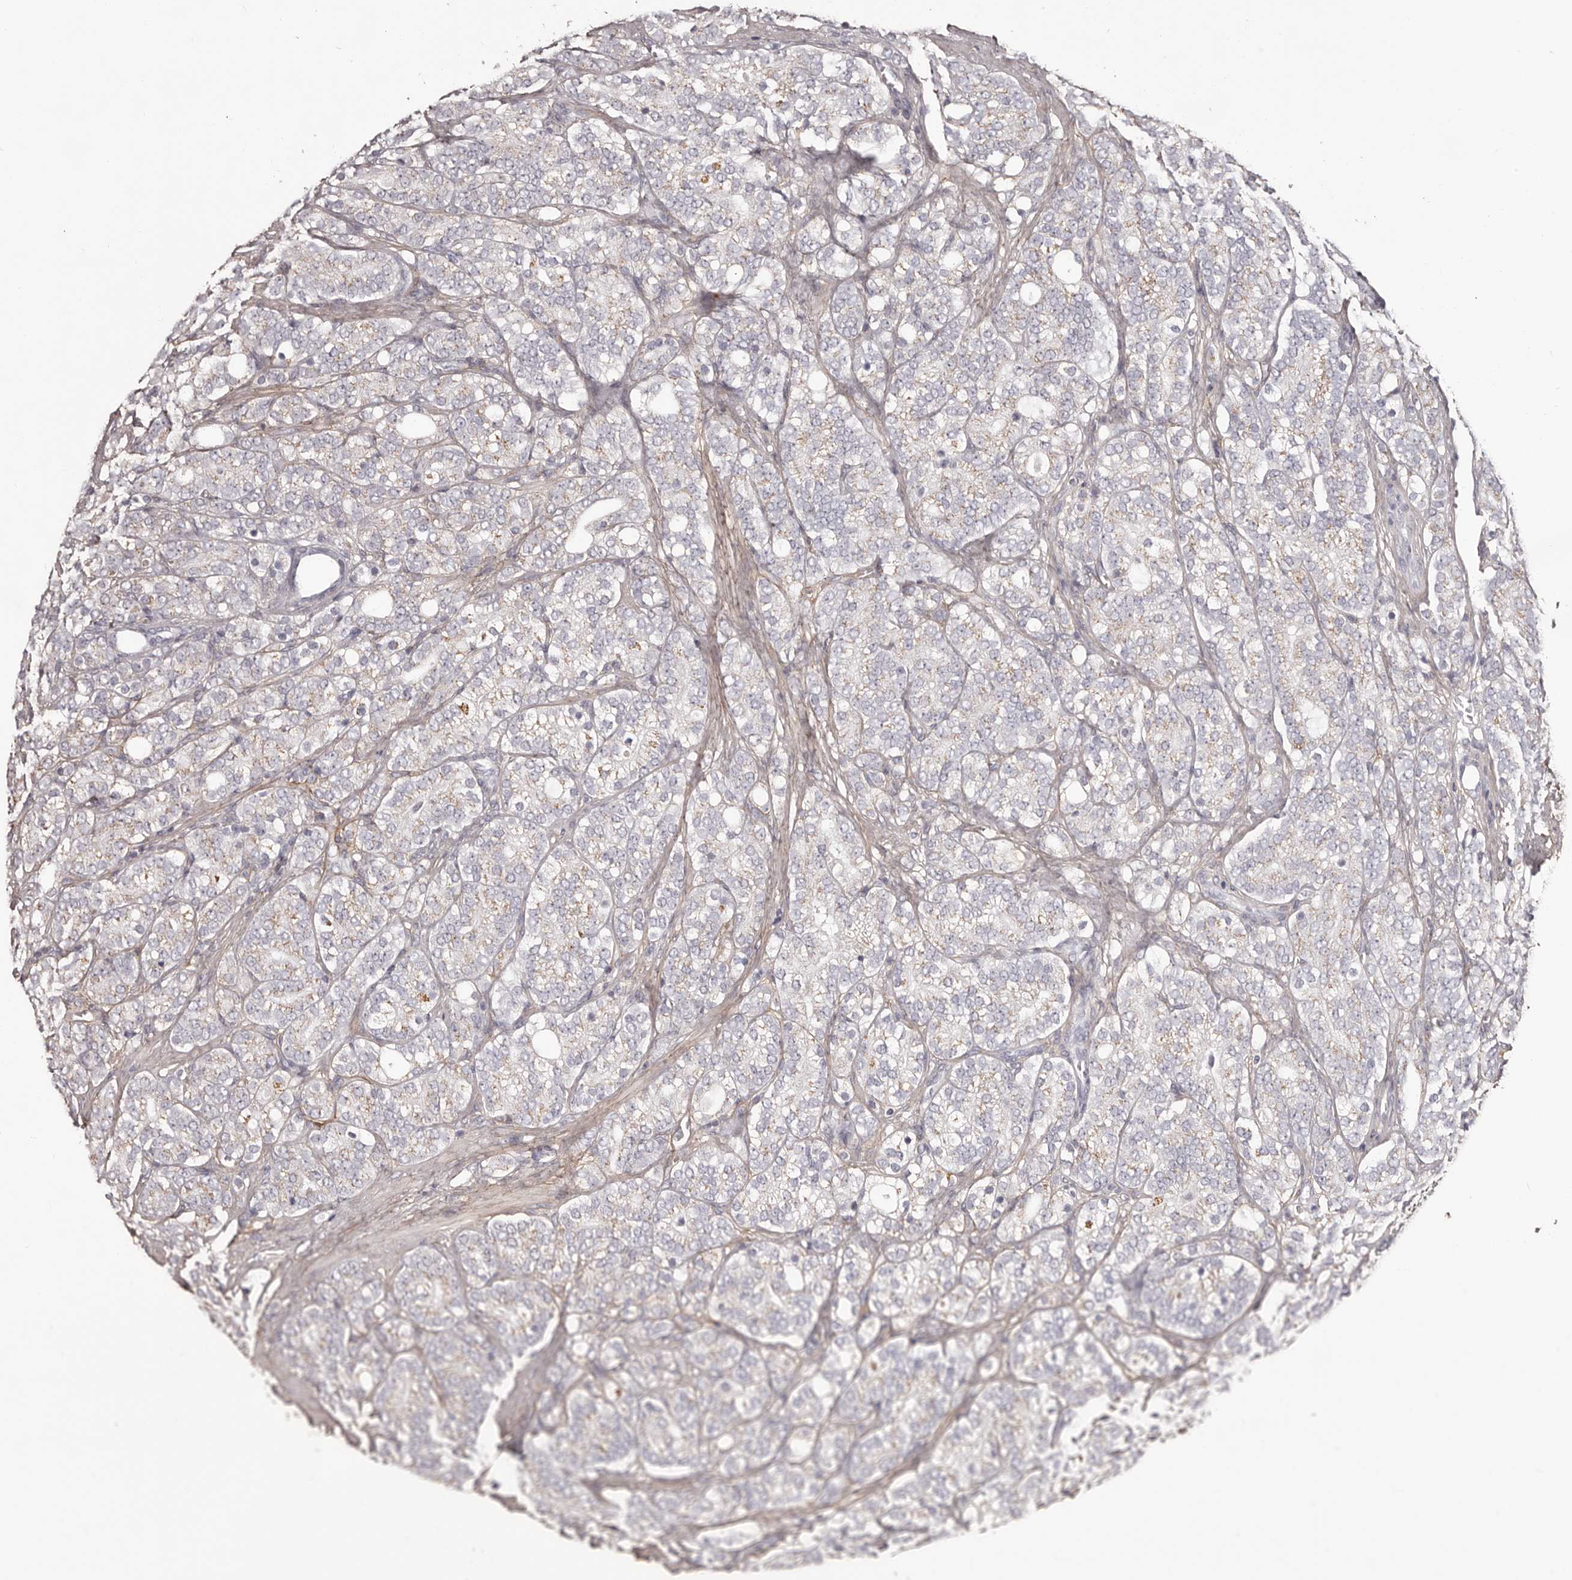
{"staining": {"intensity": "negative", "quantity": "none", "location": "none"}, "tissue": "prostate cancer", "cell_type": "Tumor cells", "image_type": "cancer", "snomed": [{"axis": "morphology", "description": "Adenocarcinoma, High grade"}, {"axis": "topography", "description": "Prostate"}], "caption": "The histopathology image demonstrates no significant expression in tumor cells of prostate adenocarcinoma (high-grade).", "gene": "COL6A1", "patient": {"sex": "male", "age": 57}}